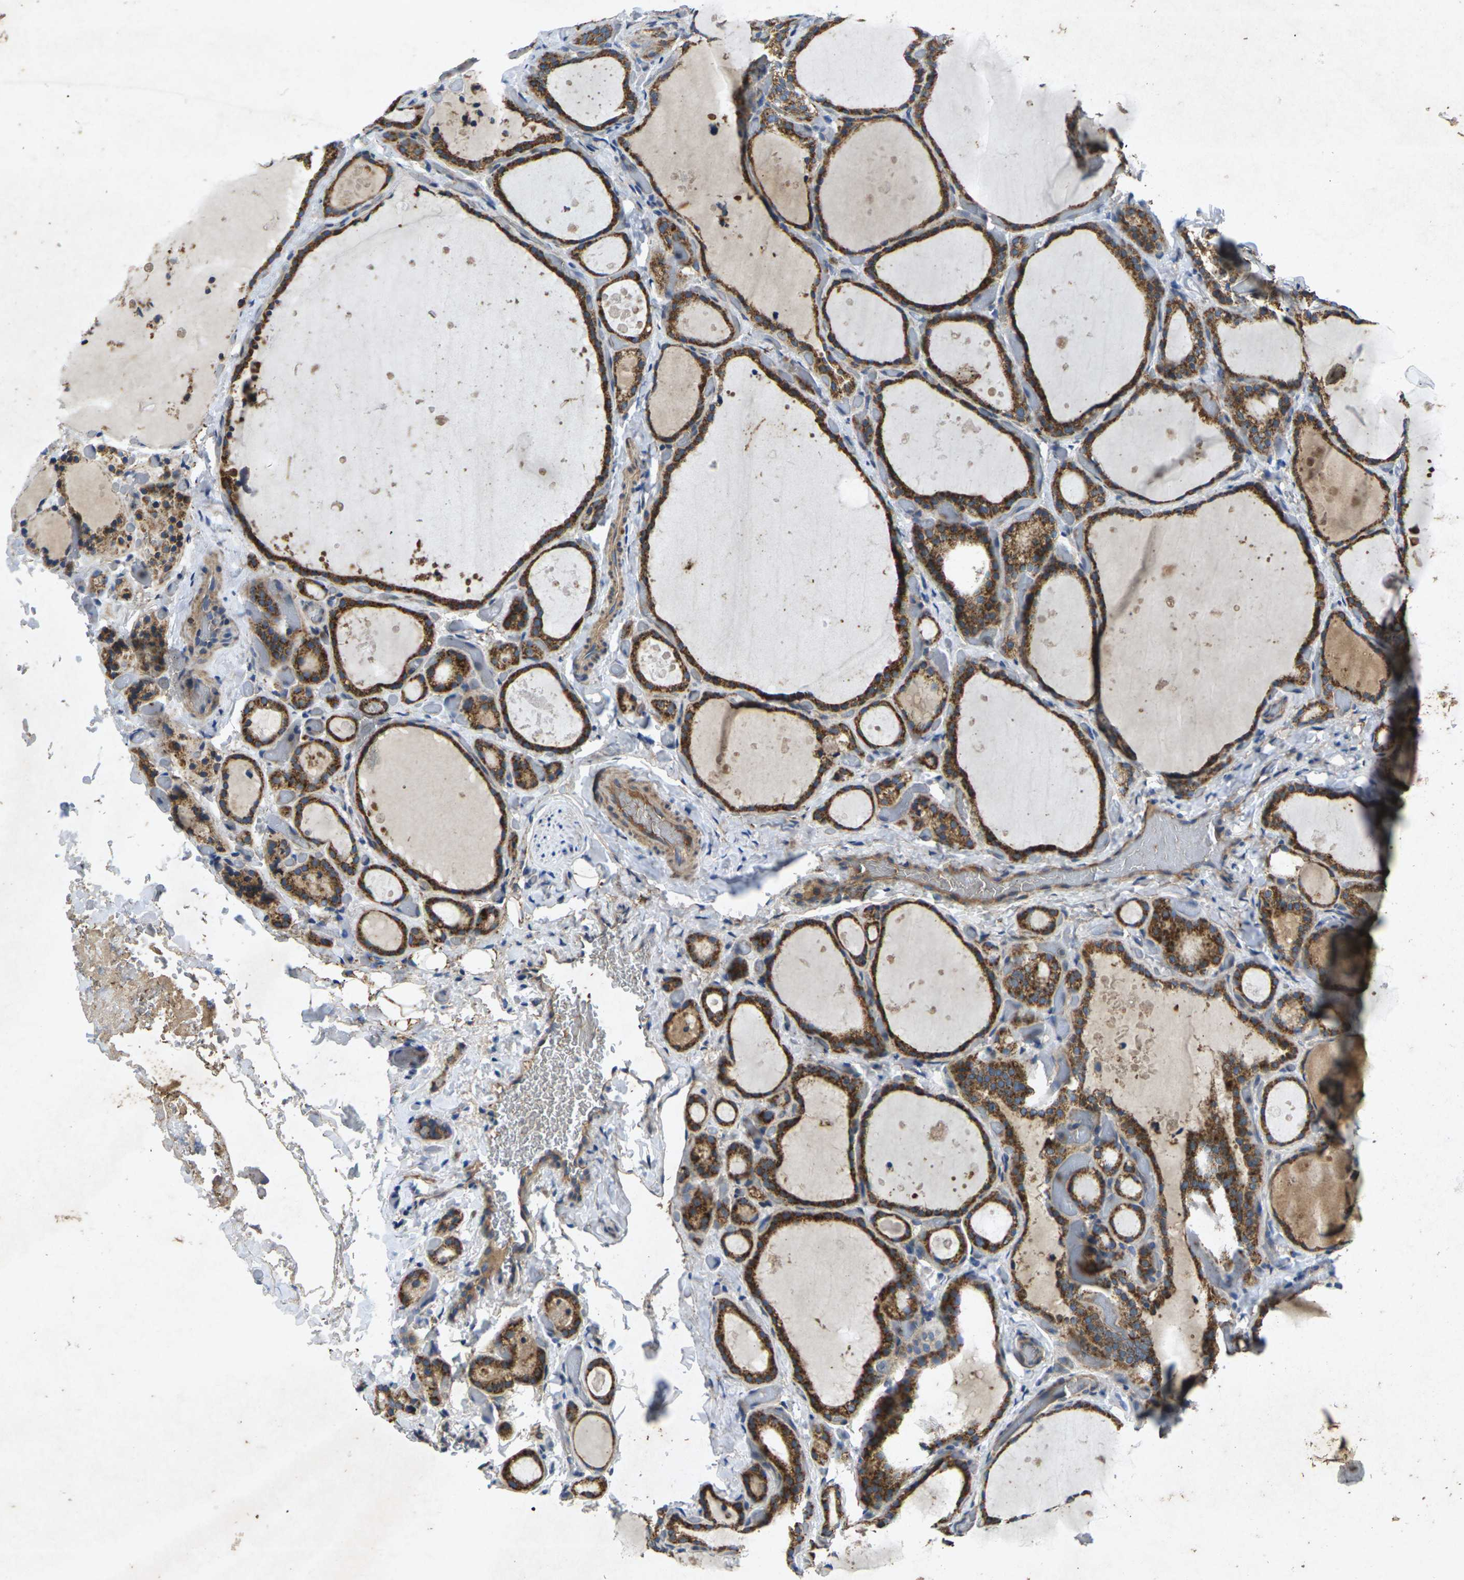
{"staining": {"intensity": "moderate", "quantity": ">75%", "location": "cytoplasmic/membranous"}, "tissue": "thyroid gland", "cell_type": "Glandular cells", "image_type": "normal", "snomed": [{"axis": "morphology", "description": "Normal tissue, NOS"}, {"axis": "topography", "description": "Thyroid gland"}], "caption": "Unremarkable thyroid gland was stained to show a protein in brown. There is medium levels of moderate cytoplasmic/membranous staining in about >75% of glandular cells.", "gene": "KIF1B", "patient": {"sex": "female", "age": 44}}